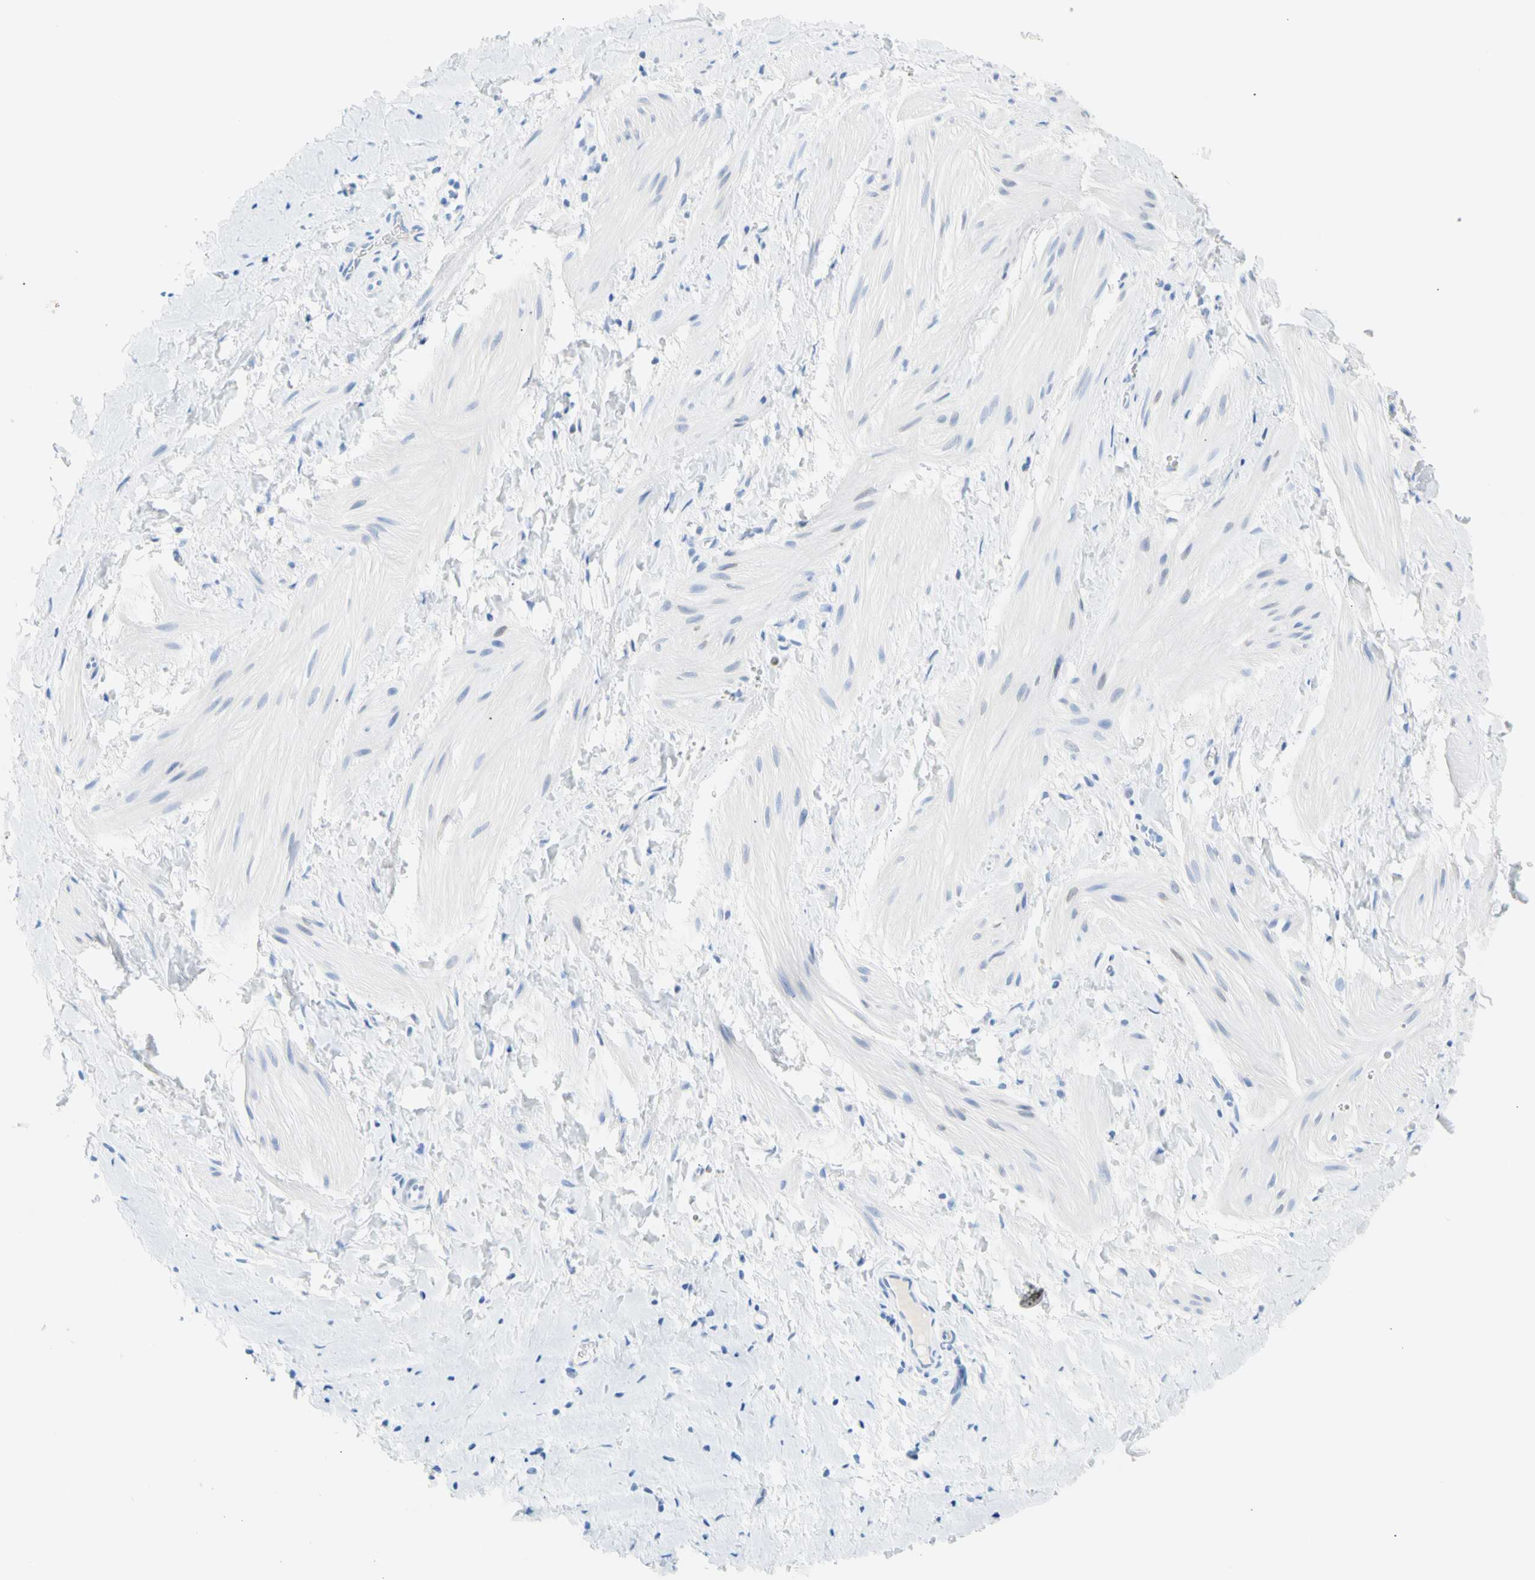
{"staining": {"intensity": "negative", "quantity": "none", "location": "none"}, "tissue": "smooth muscle", "cell_type": "Smooth muscle cells", "image_type": "normal", "snomed": [{"axis": "morphology", "description": "Normal tissue, NOS"}, {"axis": "topography", "description": "Smooth muscle"}], "caption": "Immunohistochemistry image of normal human smooth muscle stained for a protein (brown), which demonstrates no positivity in smooth muscle cells.", "gene": "CEL", "patient": {"sex": "male", "age": 16}}